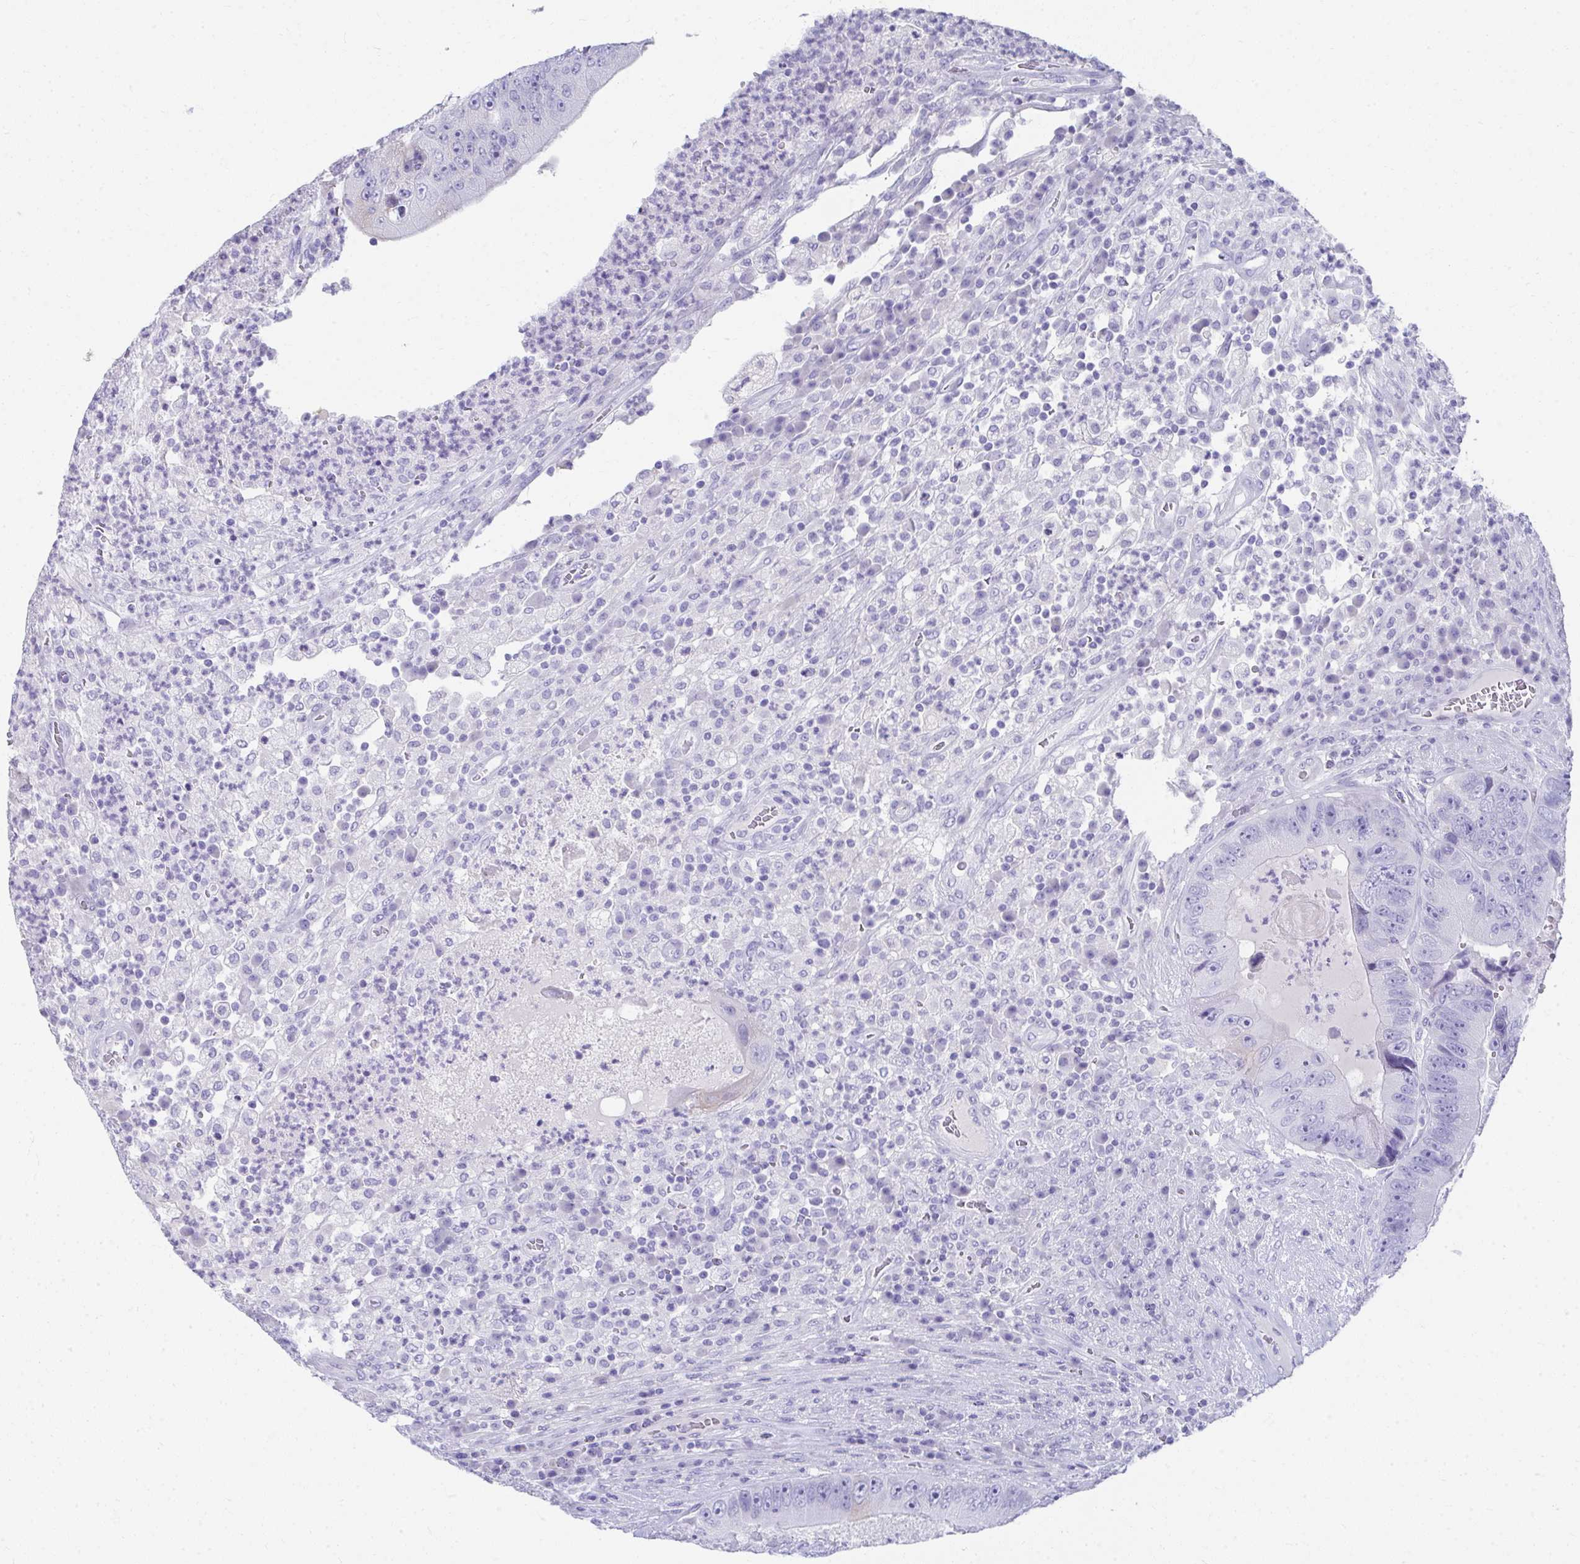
{"staining": {"intensity": "negative", "quantity": "none", "location": "none"}, "tissue": "colorectal cancer", "cell_type": "Tumor cells", "image_type": "cancer", "snomed": [{"axis": "morphology", "description": "Adenocarcinoma, NOS"}, {"axis": "topography", "description": "Colon"}], "caption": "IHC of colorectal adenocarcinoma displays no positivity in tumor cells.", "gene": "SEC14L3", "patient": {"sex": "female", "age": 86}}